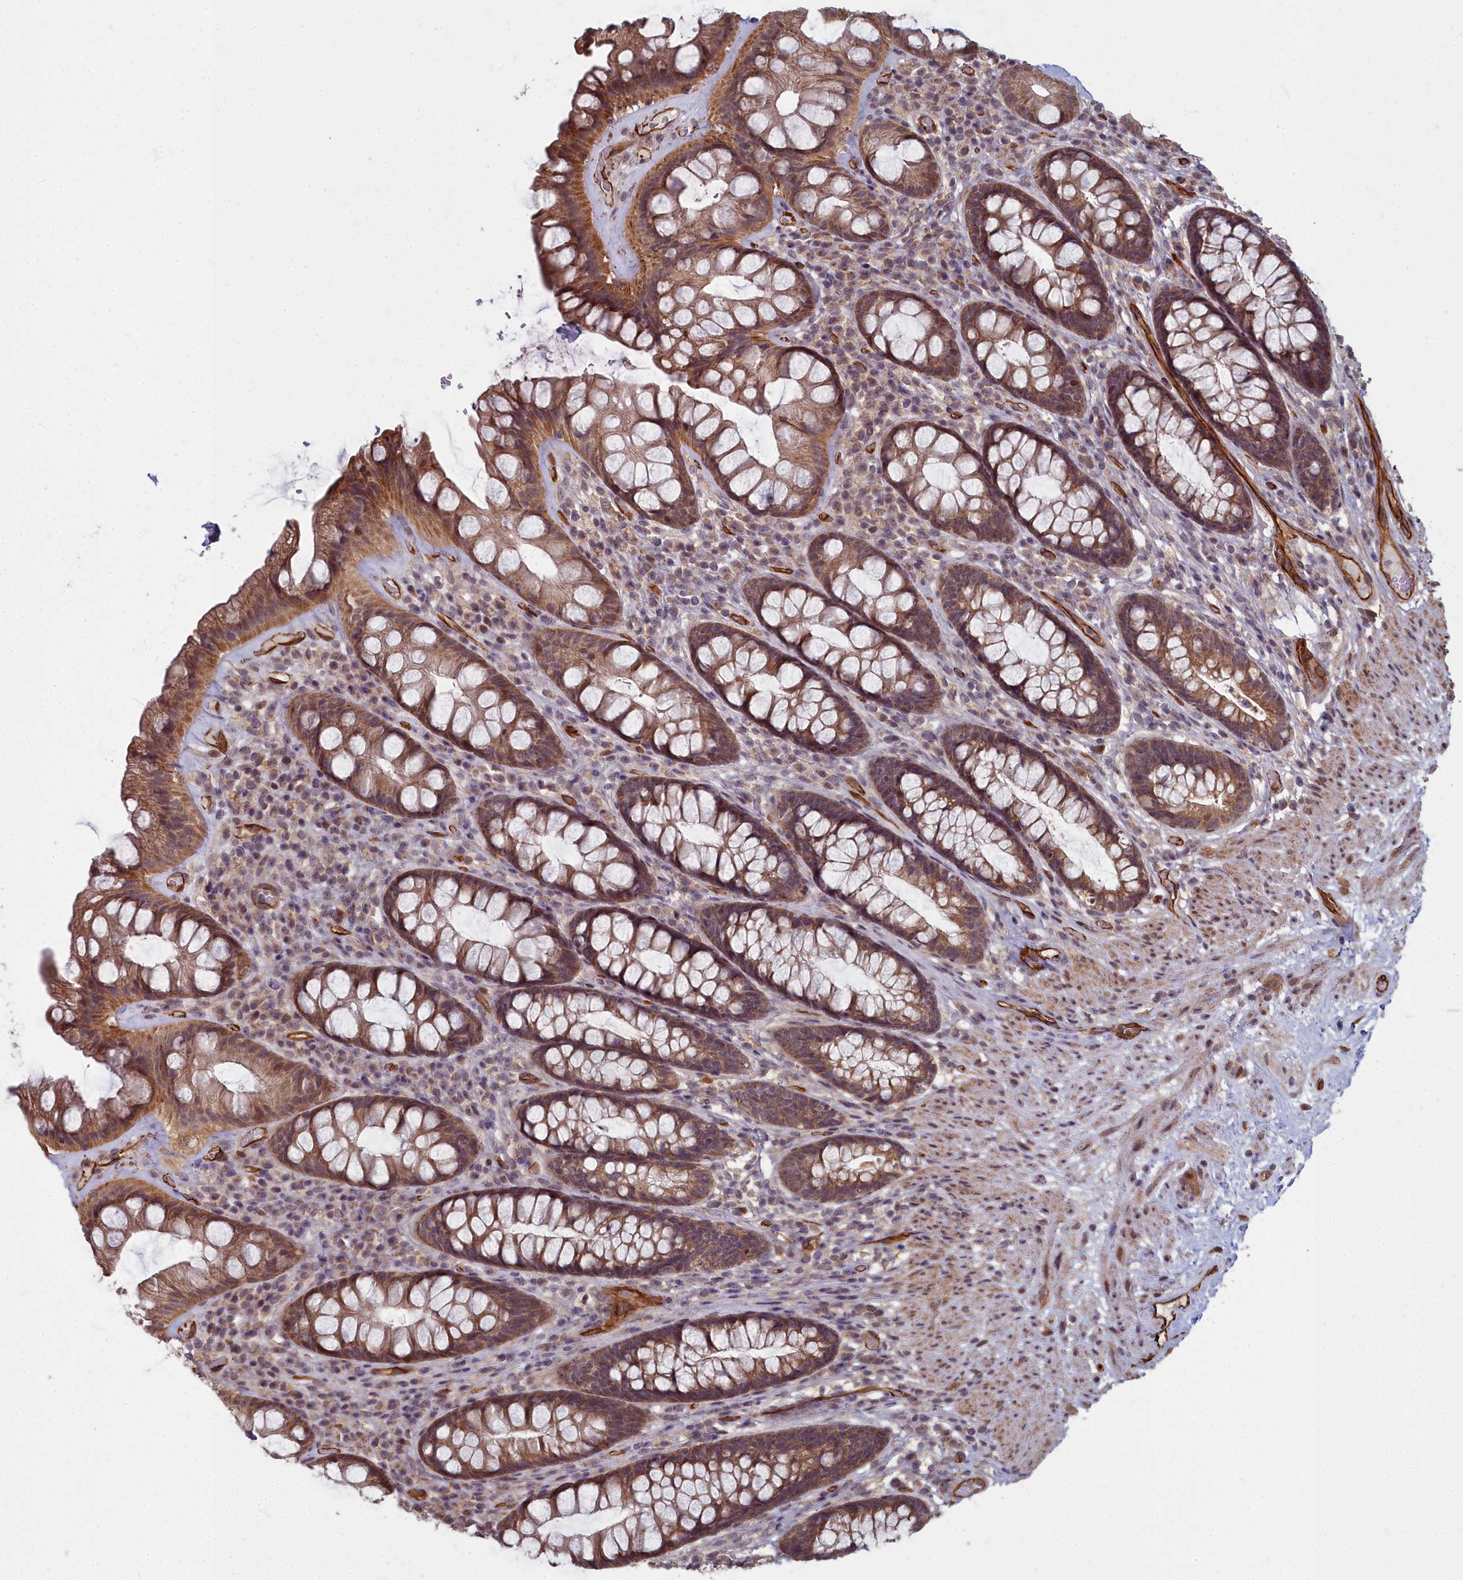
{"staining": {"intensity": "strong", "quantity": ">75%", "location": "cytoplasmic/membranous"}, "tissue": "rectum", "cell_type": "Glandular cells", "image_type": "normal", "snomed": [{"axis": "morphology", "description": "Normal tissue, NOS"}, {"axis": "topography", "description": "Rectum"}], "caption": "Protein positivity by immunohistochemistry shows strong cytoplasmic/membranous staining in approximately >75% of glandular cells in unremarkable rectum.", "gene": "TSPYL4", "patient": {"sex": "male", "age": 74}}